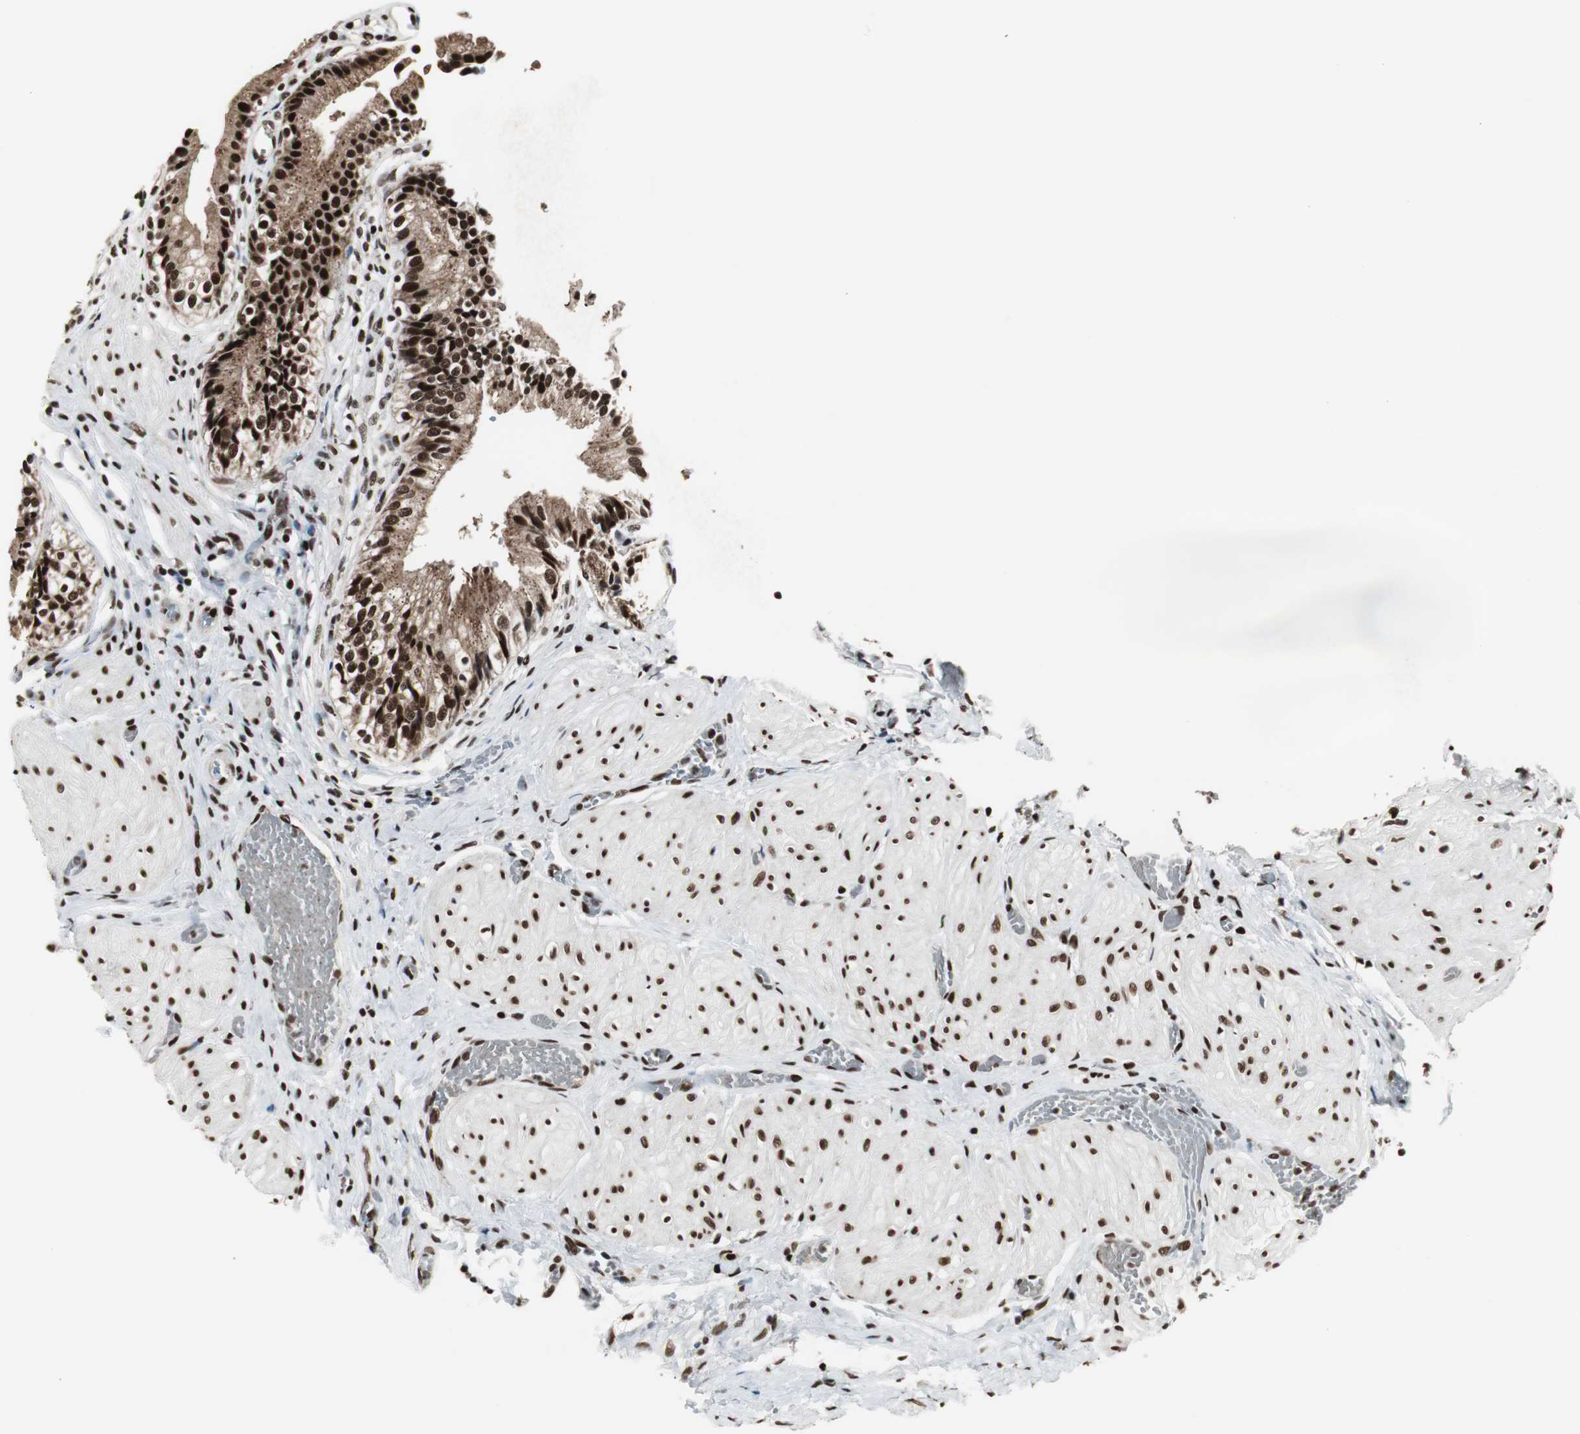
{"staining": {"intensity": "strong", "quantity": ">75%", "location": "cytoplasmic/membranous,nuclear"}, "tissue": "gallbladder", "cell_type": "Glandular cells", "image_type": "normal", "snomed": [{"axis": "morphology", "description": "Normal tissue, NOS"}, {"axis": "topography", "description": "Gallbladder"}], "caption": "IHC (DAB) staining of benign human gallbladder reveals strong cytoplasmic/membranous,nuclear protein expression in about >75% of glandular cells.", "gene": "PARN", "patient": {"sex": "male", "age": 65}}